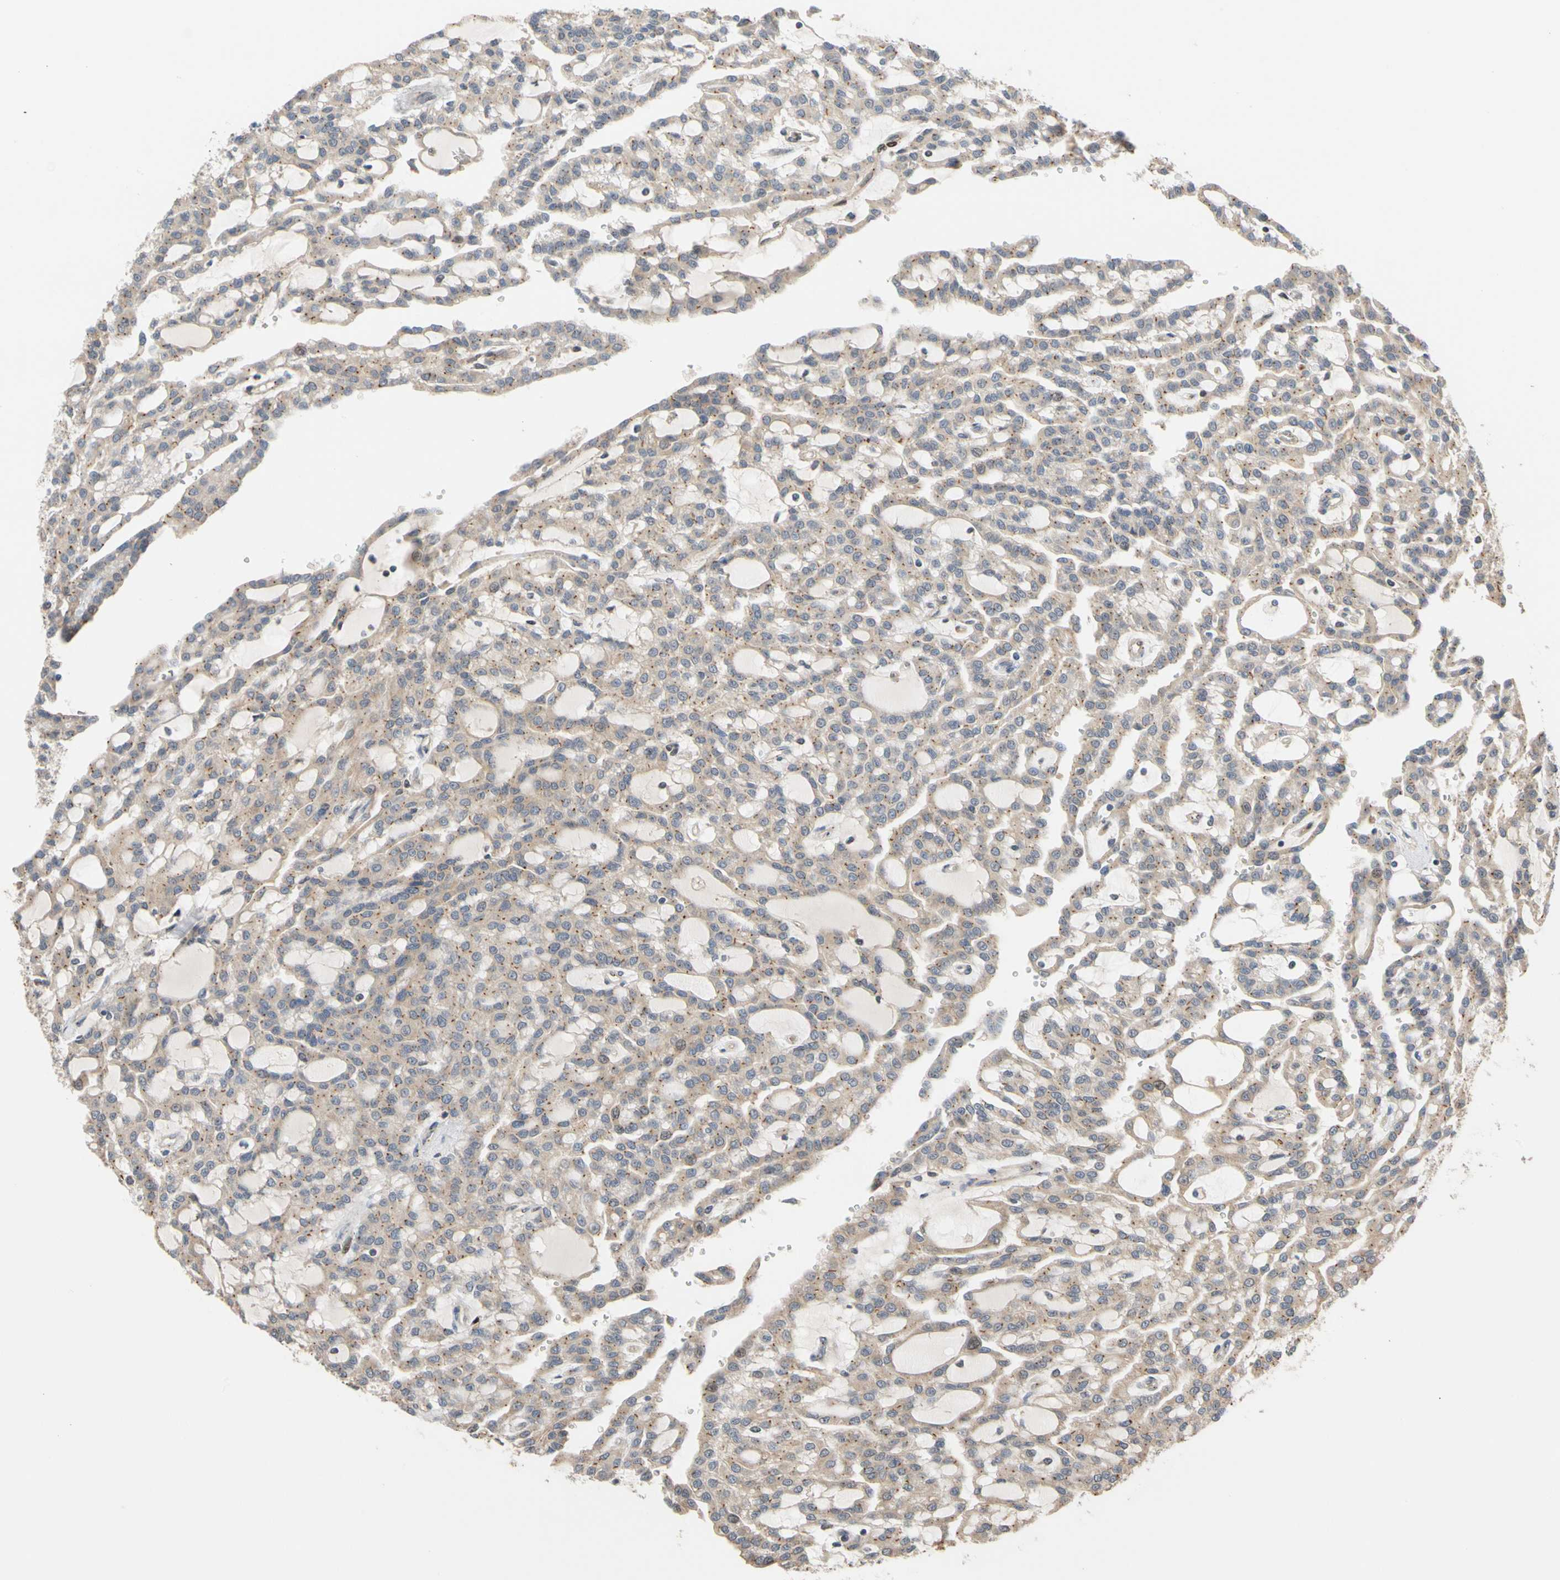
{"staining": {"intensity": "weak", "quantity": "25%-75%", "location": "cytoplasmic/membranous"}, "tissue": "renal cancer", "cell_type": "Tumor cells", "image_type": "cancer", "snomed": [{"axis": "morphology", "description": "Adenocarcinoma, NOS"}, {"axis": "topography", "description": "Kidney"}], "caption": "Protein staining of adenocarcinoma (renal) tissue reveals weak cytoplasmic/membranous expression in about 25%-75% of tumor cells. (Stains: DAB (3,3'-diaminobenzidine) in brown, nuclei in blue, Microscopy: brightfield microscopy at high magnification).", "gene": "IP6K2", "patient": {"sex": "male", "age": 63}}